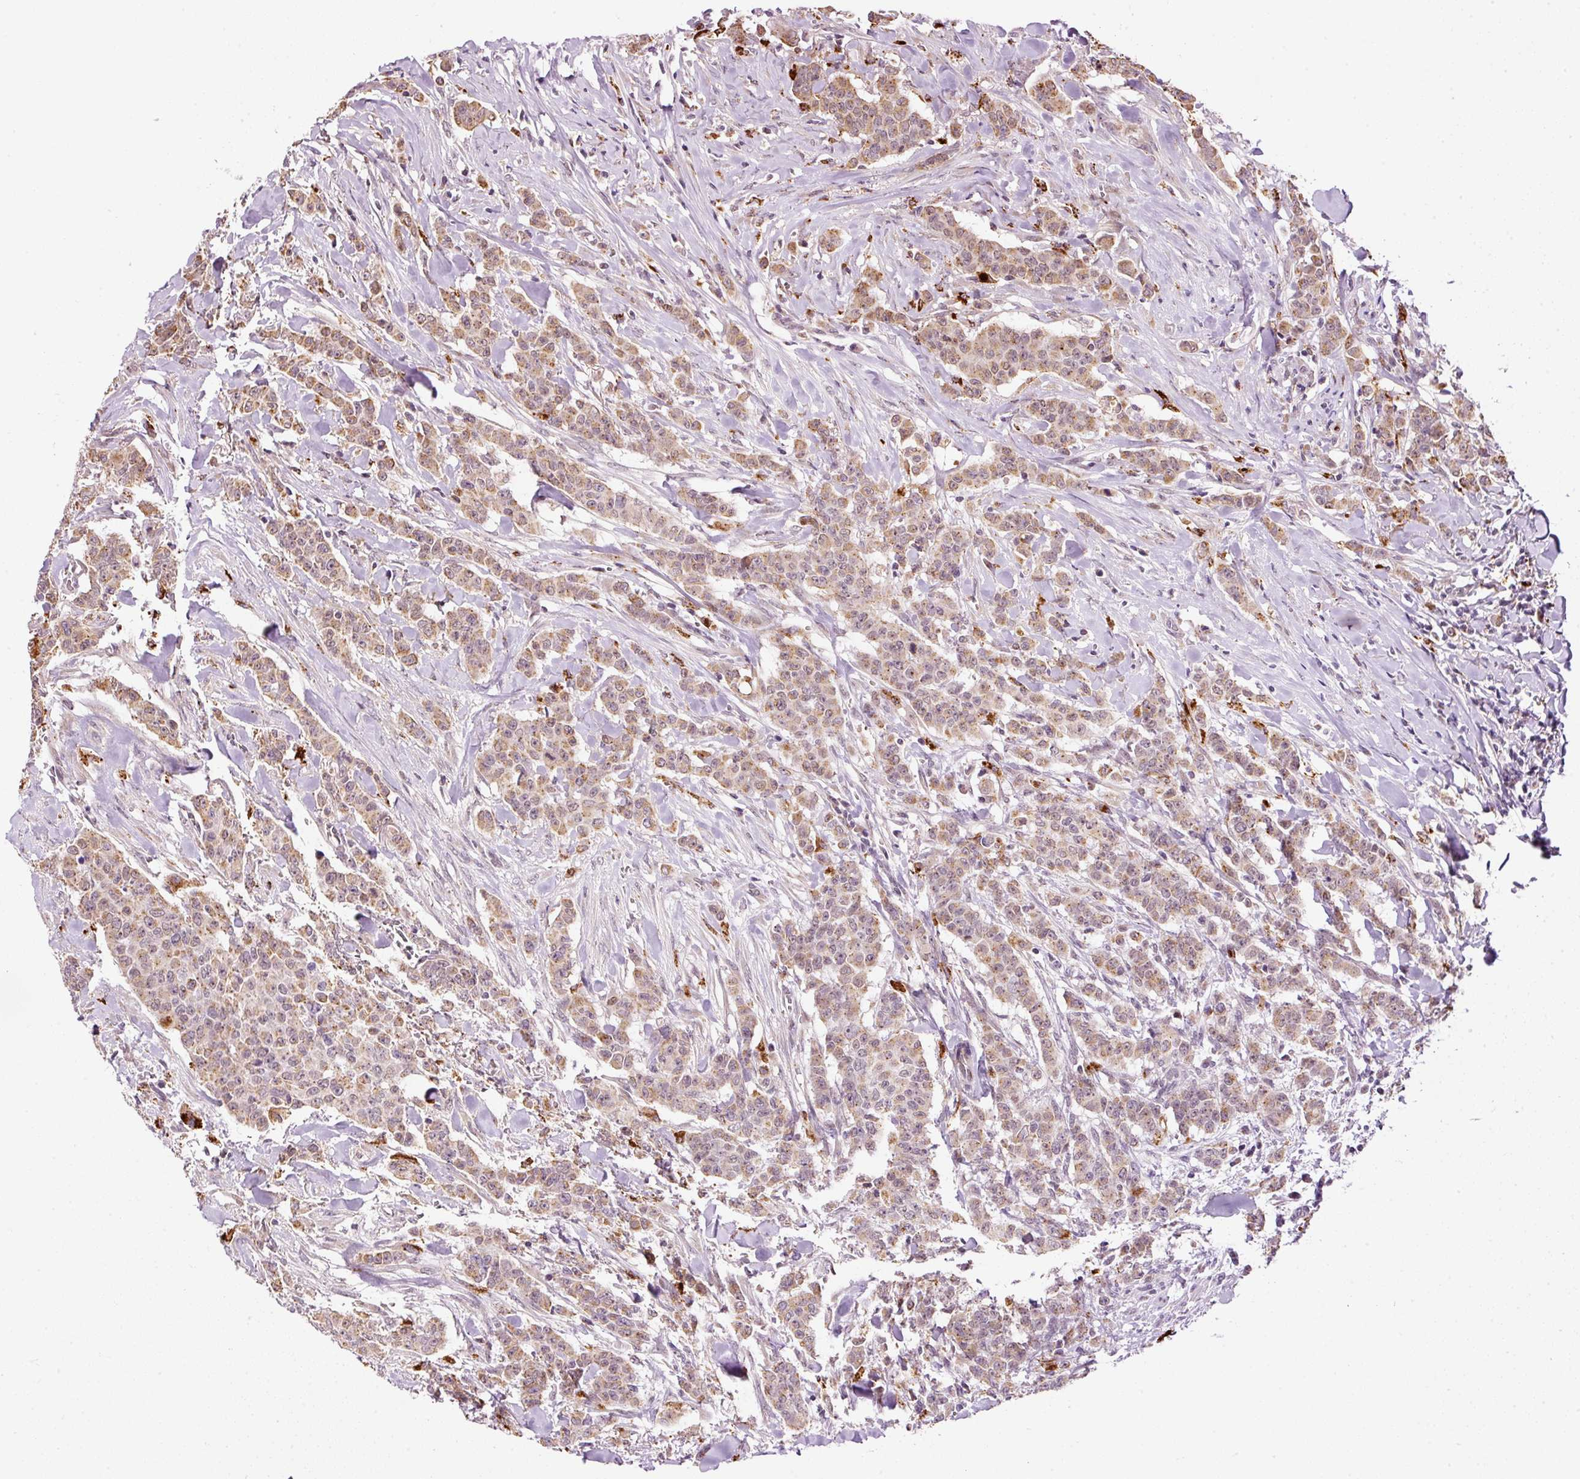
{"staining": {"intensity": "moderate", "quantity": ">75%", "location": "cytoplasmic/membranous"}, "tissue": "breast cancer", "cell_type": "Tumor cells", "image_type": "cancer", "snomed": [{"axis": "morphology", "description": "Duct carcinoma"}, {"axis": "topography", "description": "Breast"}], "caption": "Immunohistochemical staining of human breast cancer shows moderate cytoplasmic/membranous protein staining in approximately >75% of tumor cells.", "gene": "ZNF639", "patient": {"sex": "female", "age": 40}}